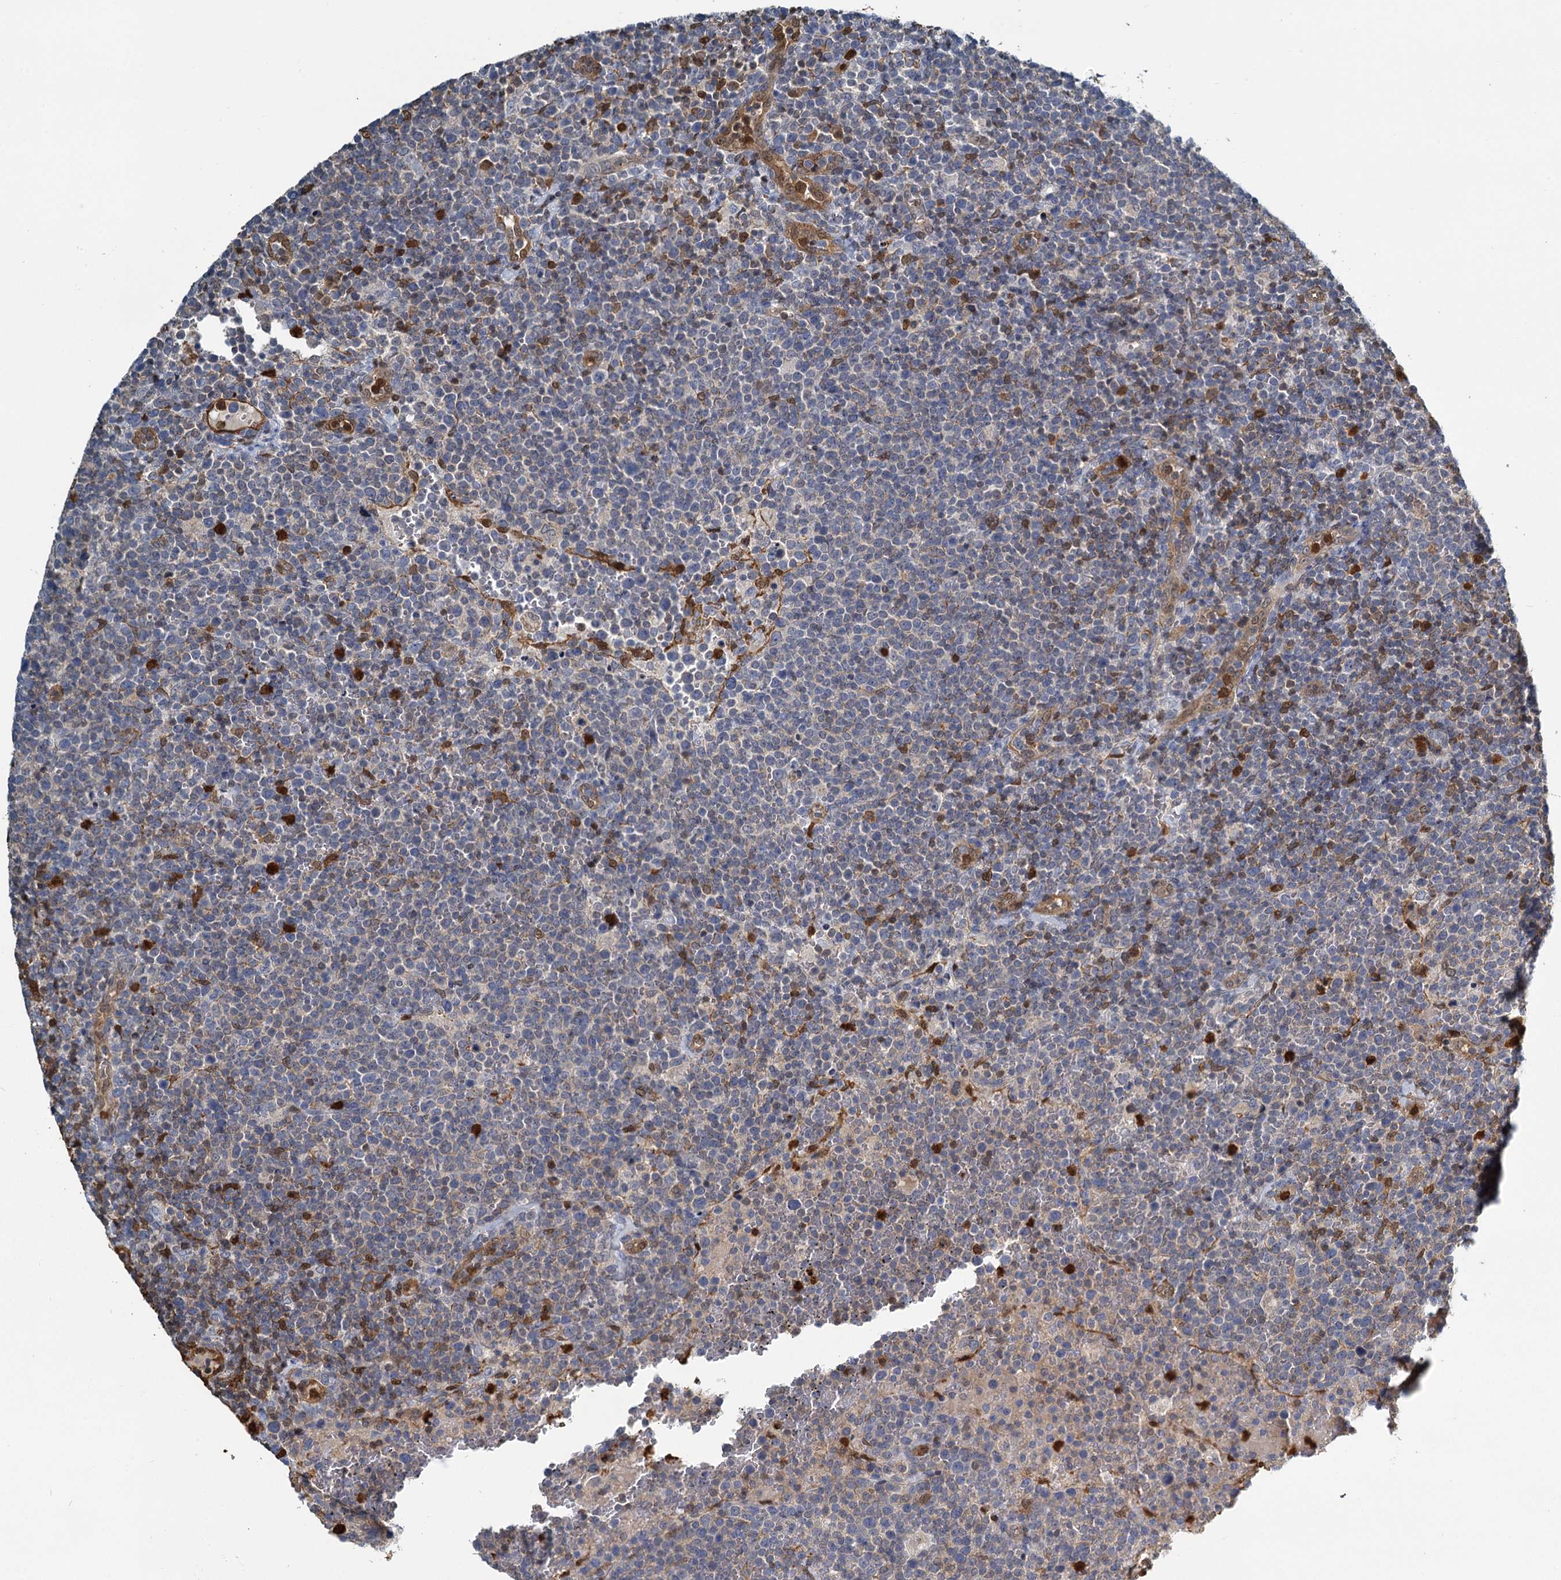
{"staining": {"intensity": "negative", "quantity": "none", "location": "none"}, "tissue": "lymphoma", "cell_type": "Tumor cells", "image_type": "cancer", "snomed": [{"axis": "morphology", "description": "Malignant lymphoma, non-Hodgkin's type, High grade"}, {"axis": "topography", "description": "Lymph node"}], "caption": "DAB (3,3'-diaminobenzidine) immunohistochemical staining of human lymphoma shows no significant positivity in tumor cells. The staining was performed using DAB (3,3'-diaminobenzidine) to visualize the protein expression in brown, while the nuclei were stained in blue with hematoxylin (Magnification: 20x).", "gene": "S100A6", "patient": {"sex": "male", "age": 61}}